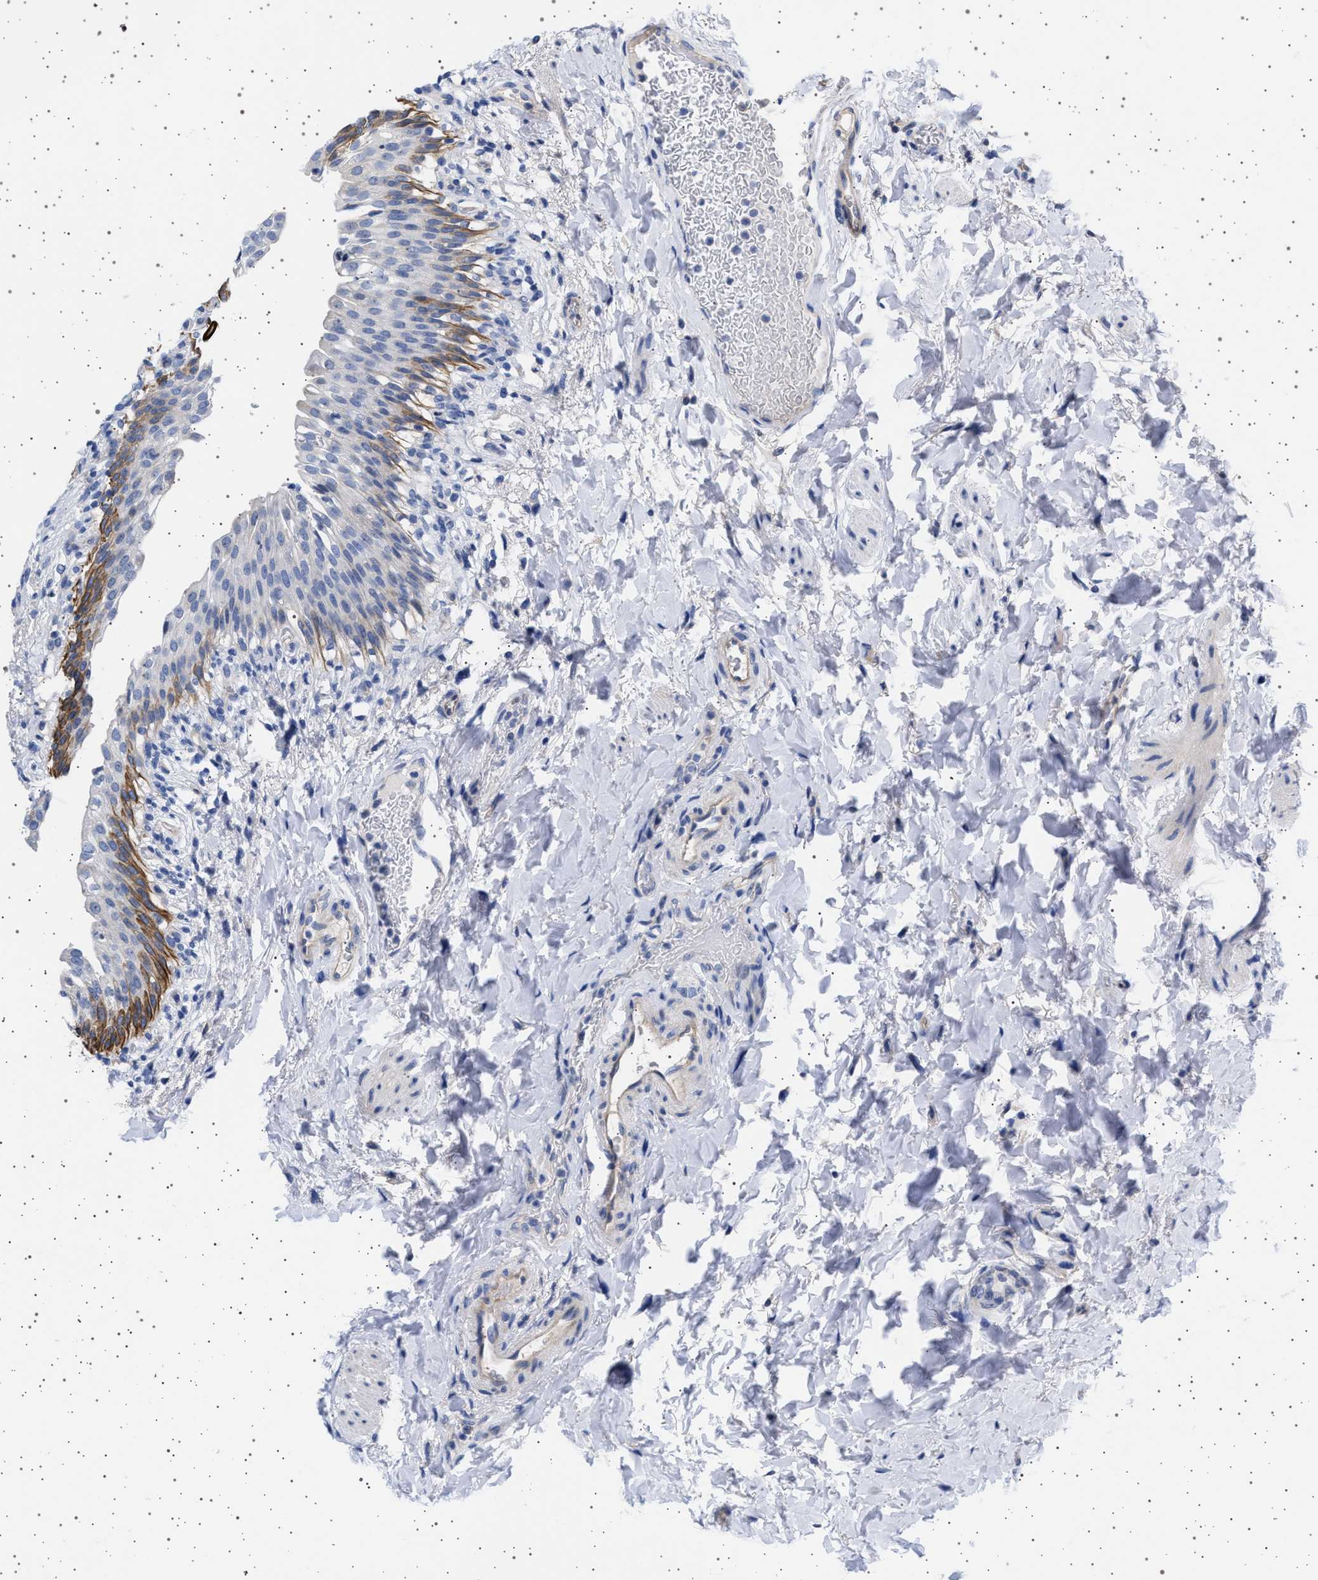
{"staining": {"intensity": "moderate", "quantity": "<25%", "location": "cytoplasmic/membranous"}, "tissue": "urinary bladder", "cell_type": "Urothelial cells", "image_type": "normal", "snomed": [{"axis": "morphology", "description": "Normal tissue, NOS"}, {"axis": "topography", "description": "Urinary bladder"}], "caption": "This is a photomicrograph of immunohistochemistry staining of normal urinary bladder, which shows moderate staining in the cytoplasmic/membranous of urothelial cells.", "gene": "TRMT10B", "patient": {"sex": "female", "age": 60}}